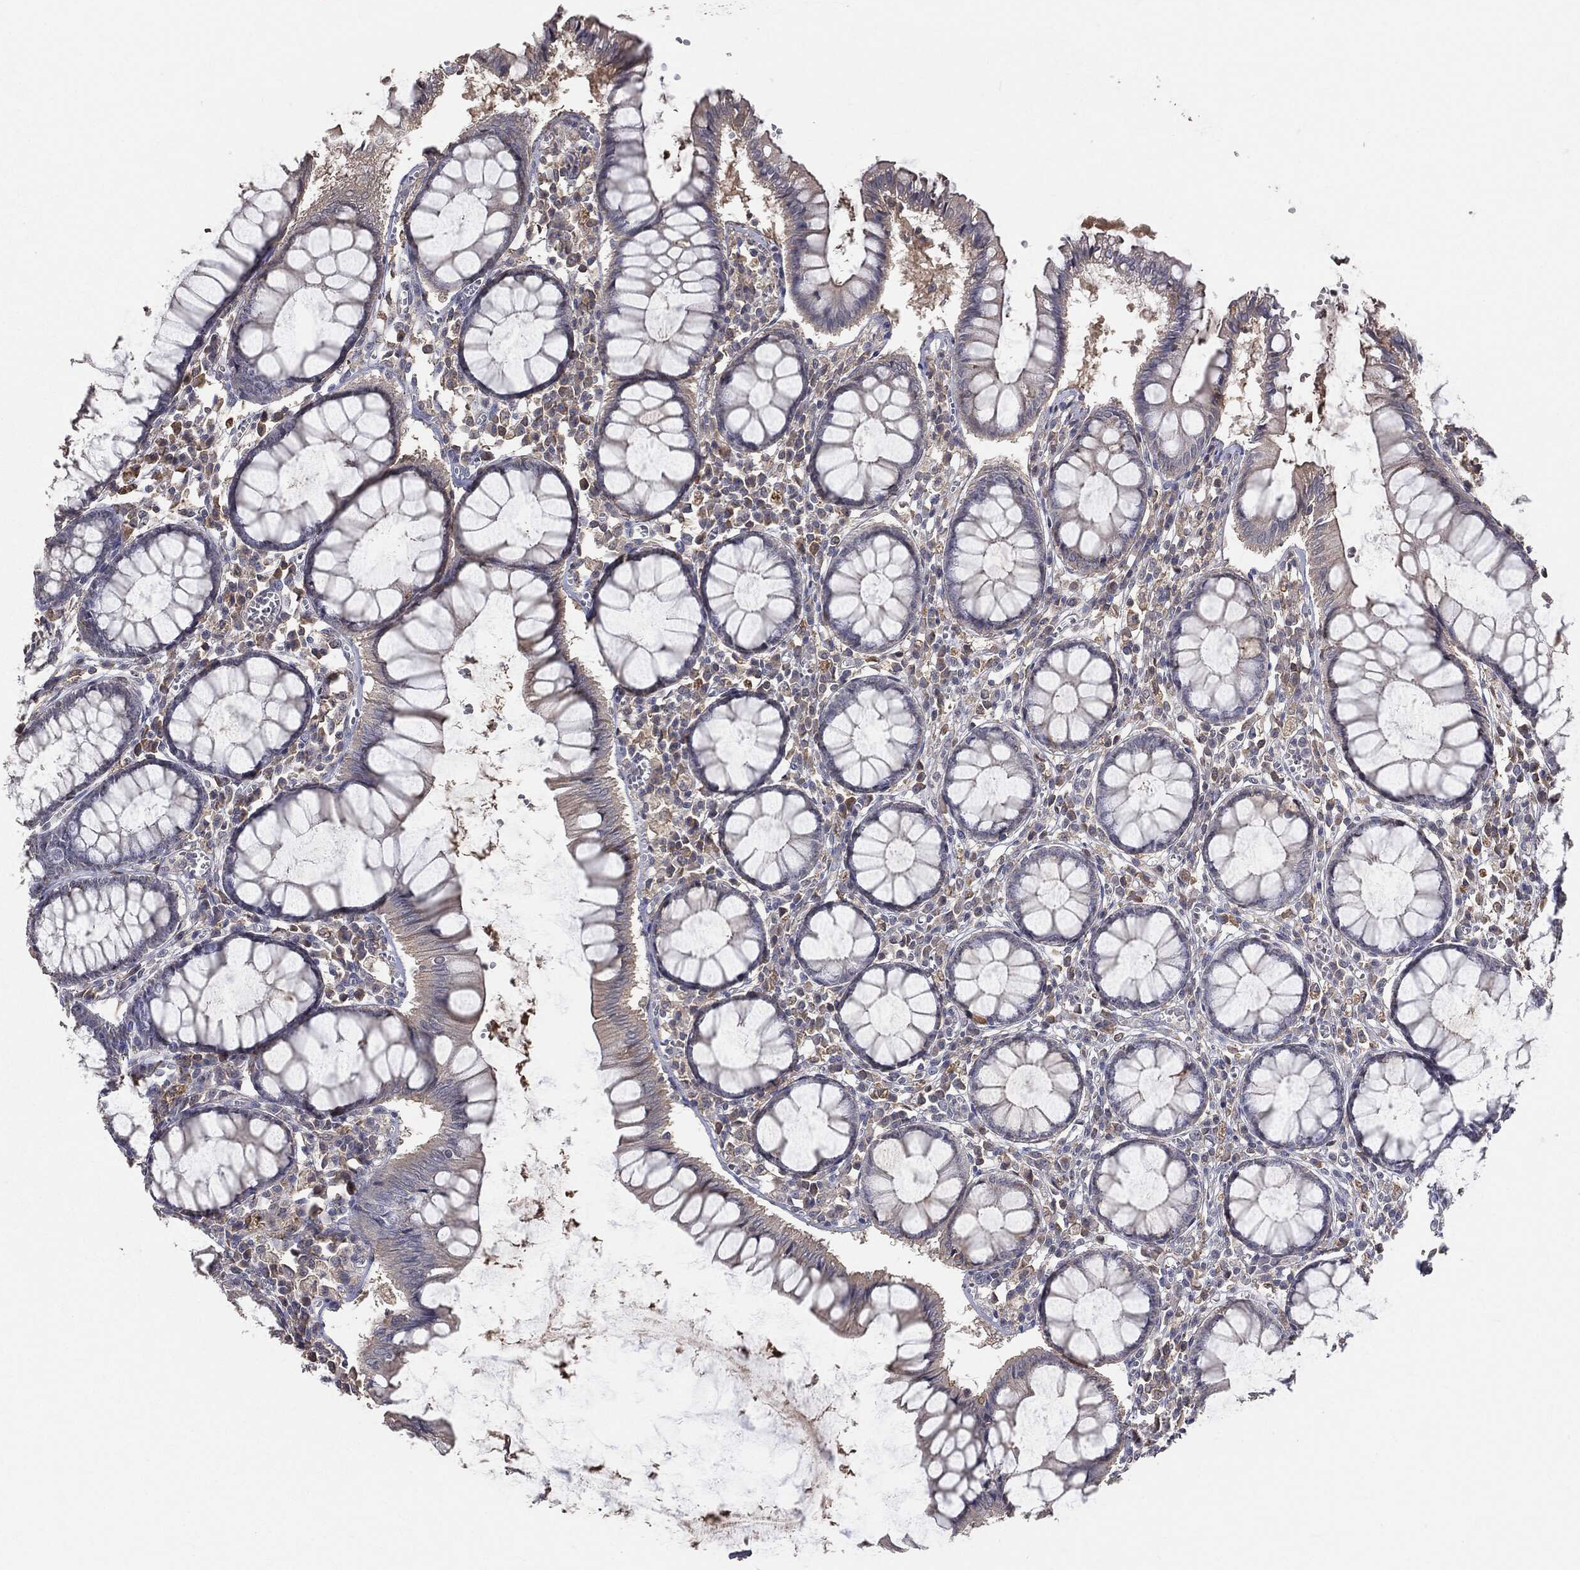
{"staining": {"intensity": "negative", "quantity": "none", "location": "none"}, "tissue": "colon", "cell_type": "Glandular cells", "image_type": "normal", "snomed": [{"axis": "morphology", "description": "Normal tissue, NOS"}, {"axis": "topography", "description": "Colon"}], "caption": "A photomicrograph of colon stained for a protein shows no brown staining in glandular cells. (Immunohistochemistry, brightfield microscopy, high magnification).", "gene": "SNAP25", "patient": {"sex": "male", "age": 65}}